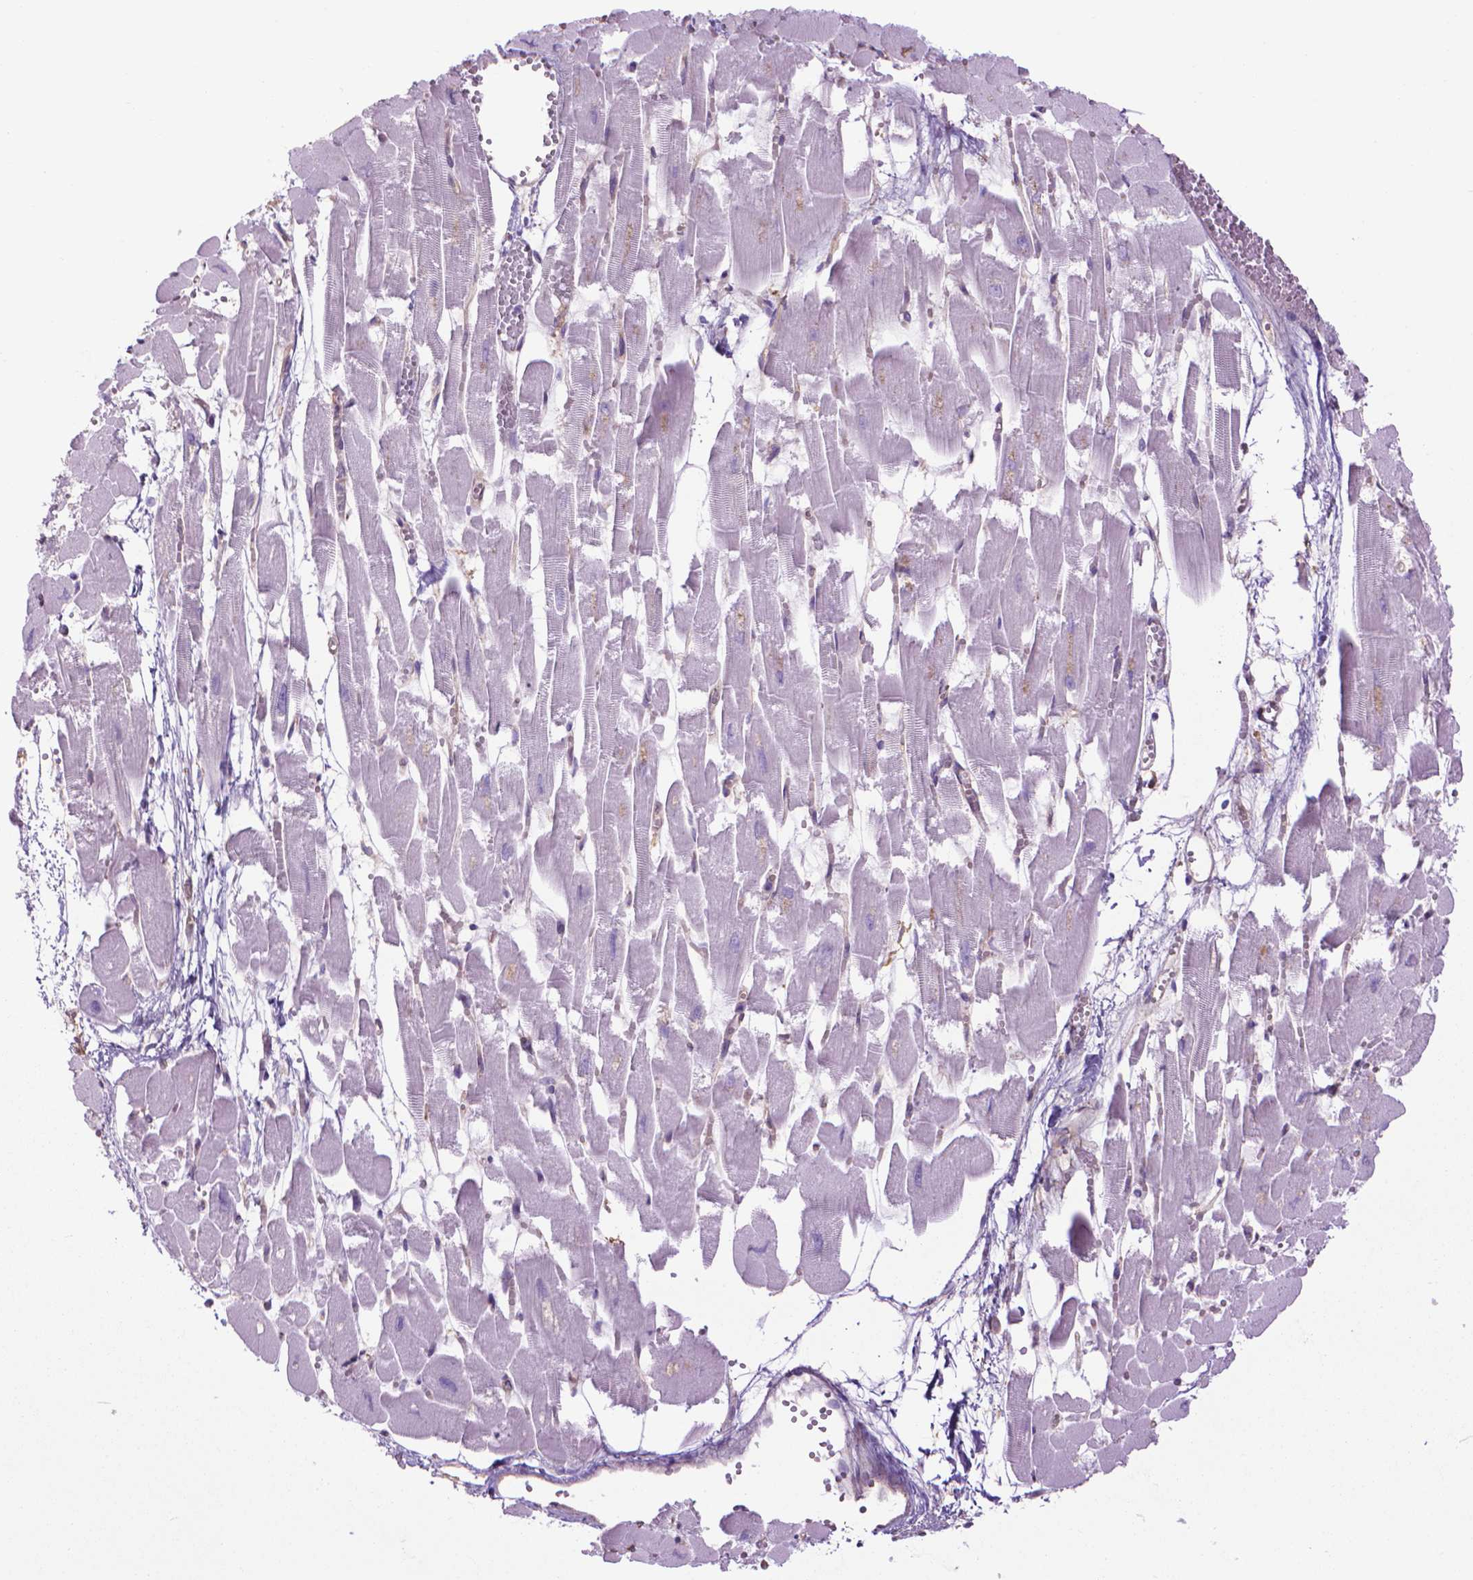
{"staining": {"intensity": "weak", "quantity": "<25%", "location": "cytoplasmic/membranous"}, "tissue": "heart muscle", "cell_type": "Cardiomyocytes", "image_type": "normal", "snomed": [{"axis": "morphology", "description": "Normal tissue, NOS"}, {"axis": "topography", "description": "Heart"}], "caption": "Cardiomyocytes are negative for brown protein staining in benign heart muscle. The staining was performed using DAB (3,3'-diaminobenzidine) to visualize the protein expression in brown, while the nuclei were stained in blue with hematoxylin (Magnification: 20x).", "gene": "CORO1B", "patient": {"sex": "female", "age": 52}}